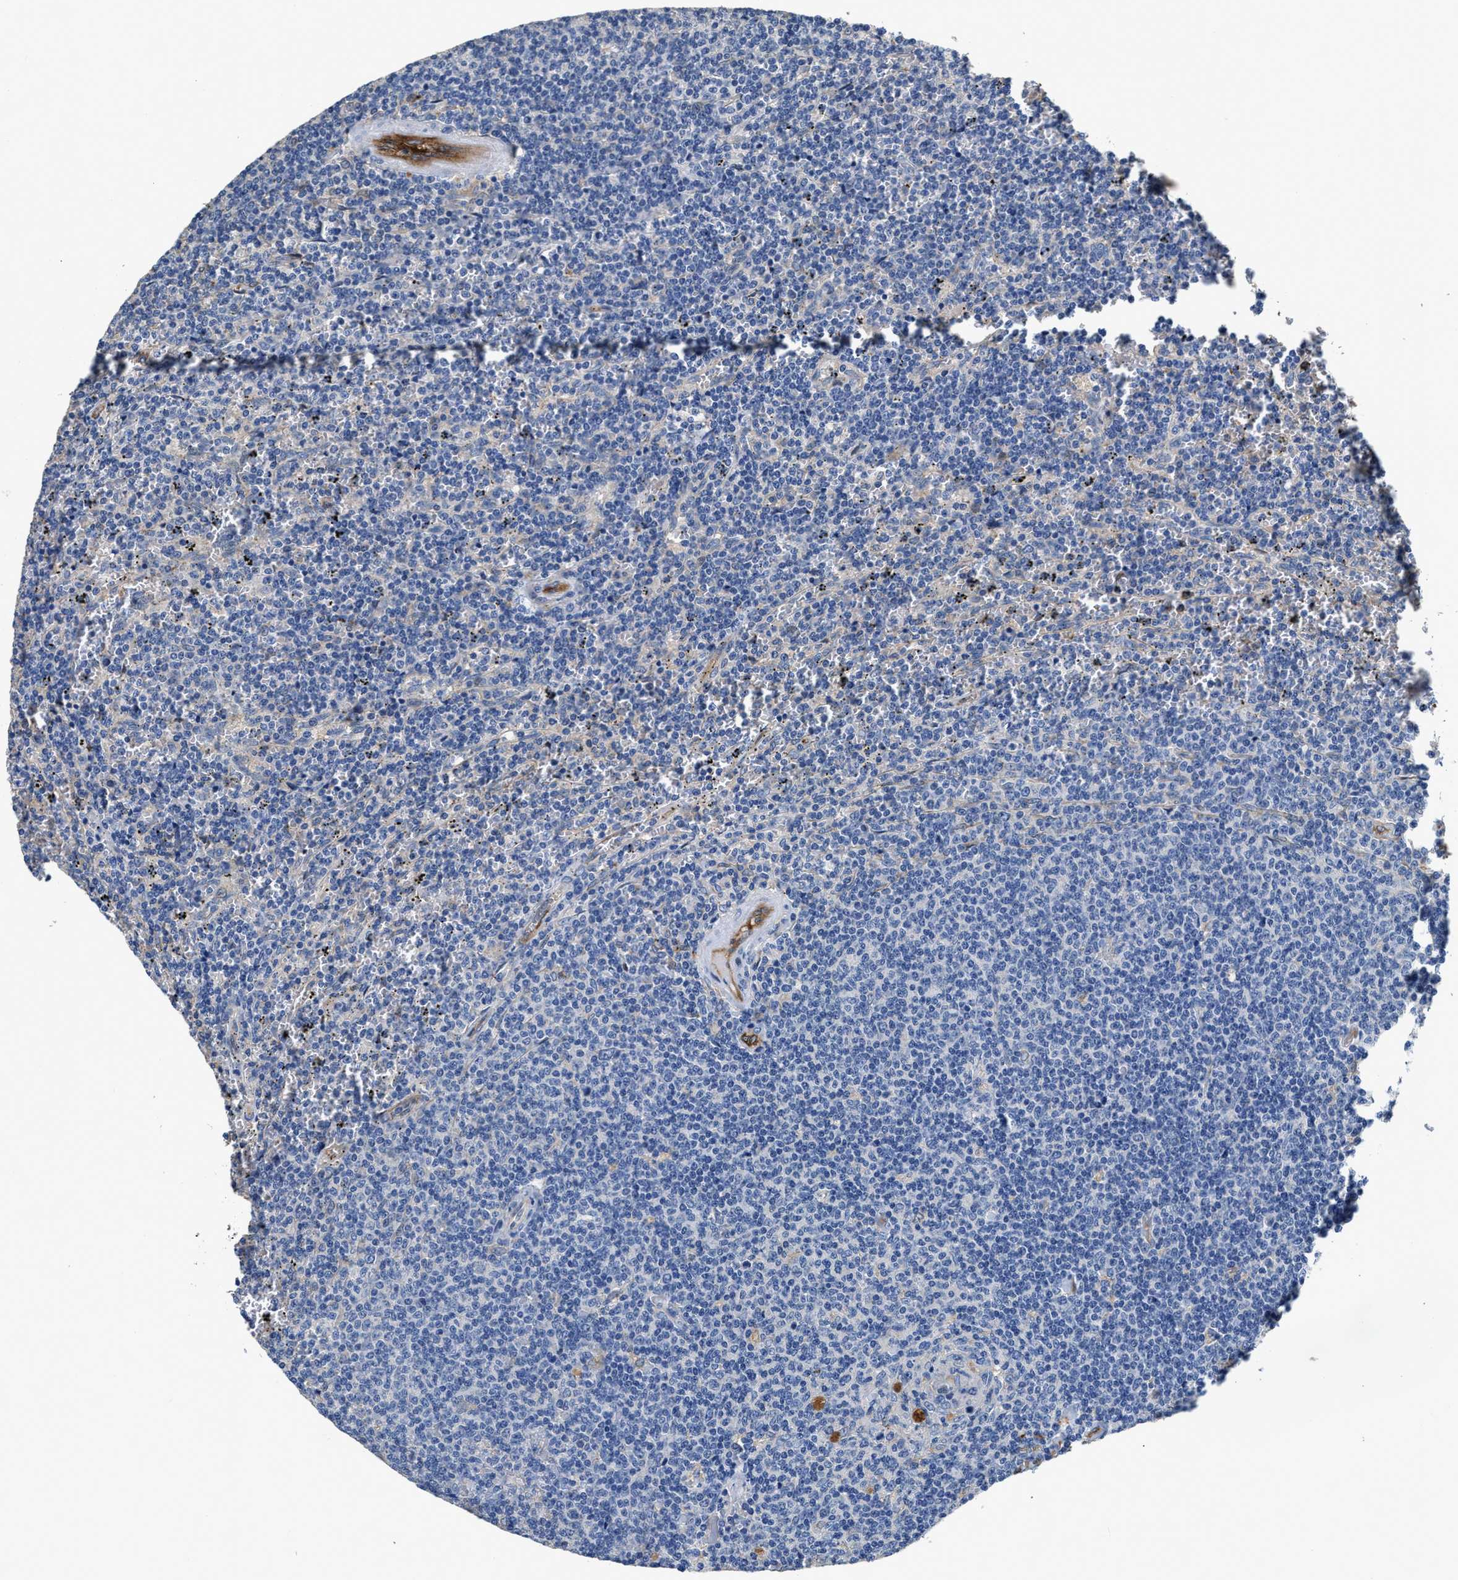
{"staining": {"intensity": "negative", "quantity": "none", "location": "none"}, "tissue": "lymphoma", "cell_type": "Tumor cells", "image_type": "cancer", "snomed": [{"axis": "morphology", "description": "Malignant lymphoma, non-Hodgkin's type, Low grade"}, {"axis": "topography", "description": "Spleen"}], "caption": "Immunohistochemistry photomicrograph of malignant lymphoma, non-Hodgkin's type (low-grade) stained for a protein (brown), which displays no positivity in tumor cells.", "gene": "PEG10", "patient": {"sex": "female", "age": 50}}